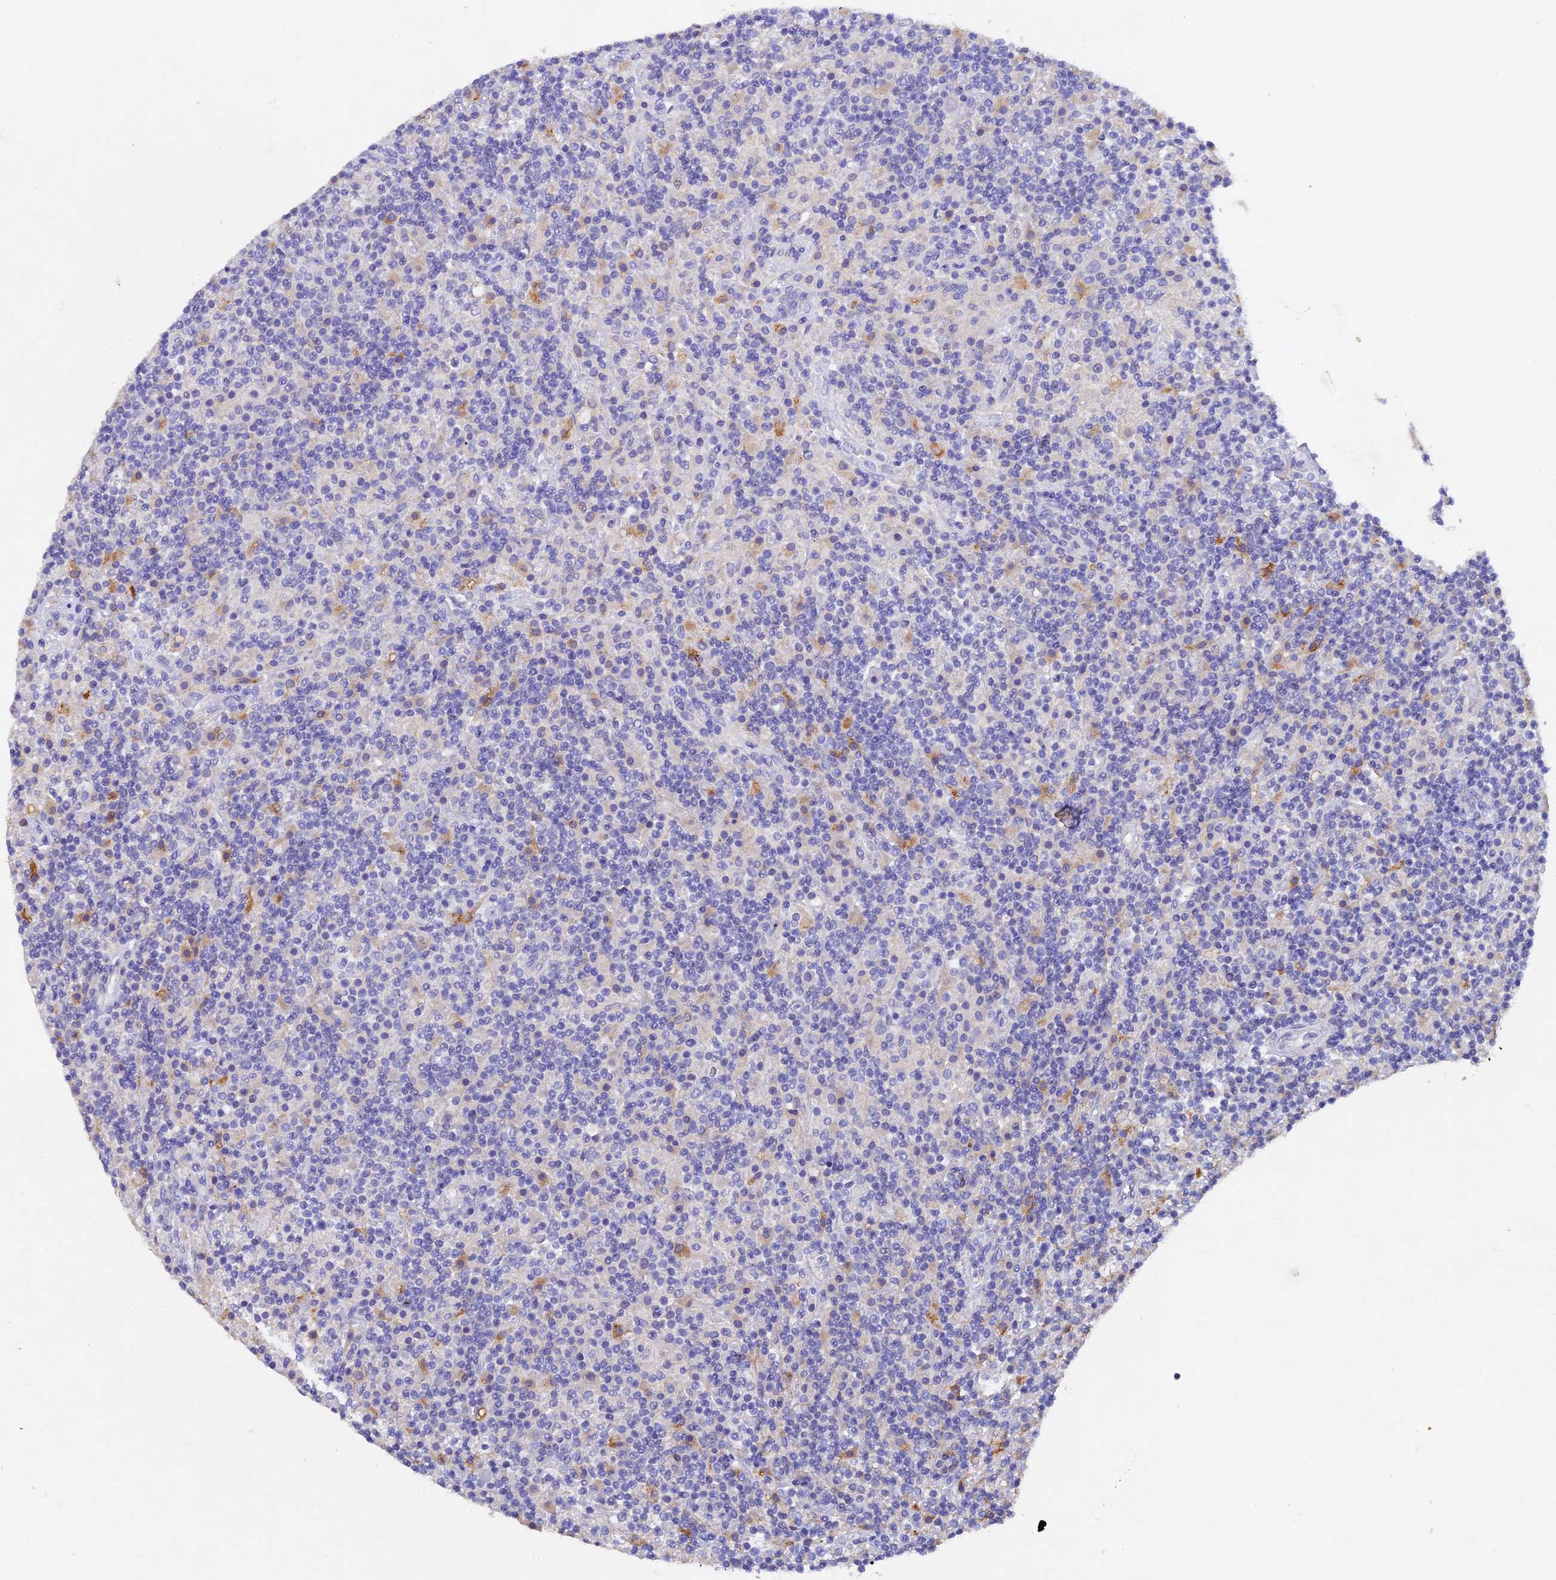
{"staining": {"intensity": "negative", "quantity": "none", "location": "none"}, "tissue": "lymphoma", "cell_type": "Tumor cells", "image_type": "cancer", "snomed": [{"axis": "morphology", "description": "Hodgkin's disease, NOS"}, {"axis": "topography", "description": "Lymph node"}], "caption": "A photomicrograph of lymphoma stained for a protein reveals no brown staining in tumor cells. (DAB IHC, high magnification).", "gene": "TGDS", "patient": {"sex": "male", "age": 70}}